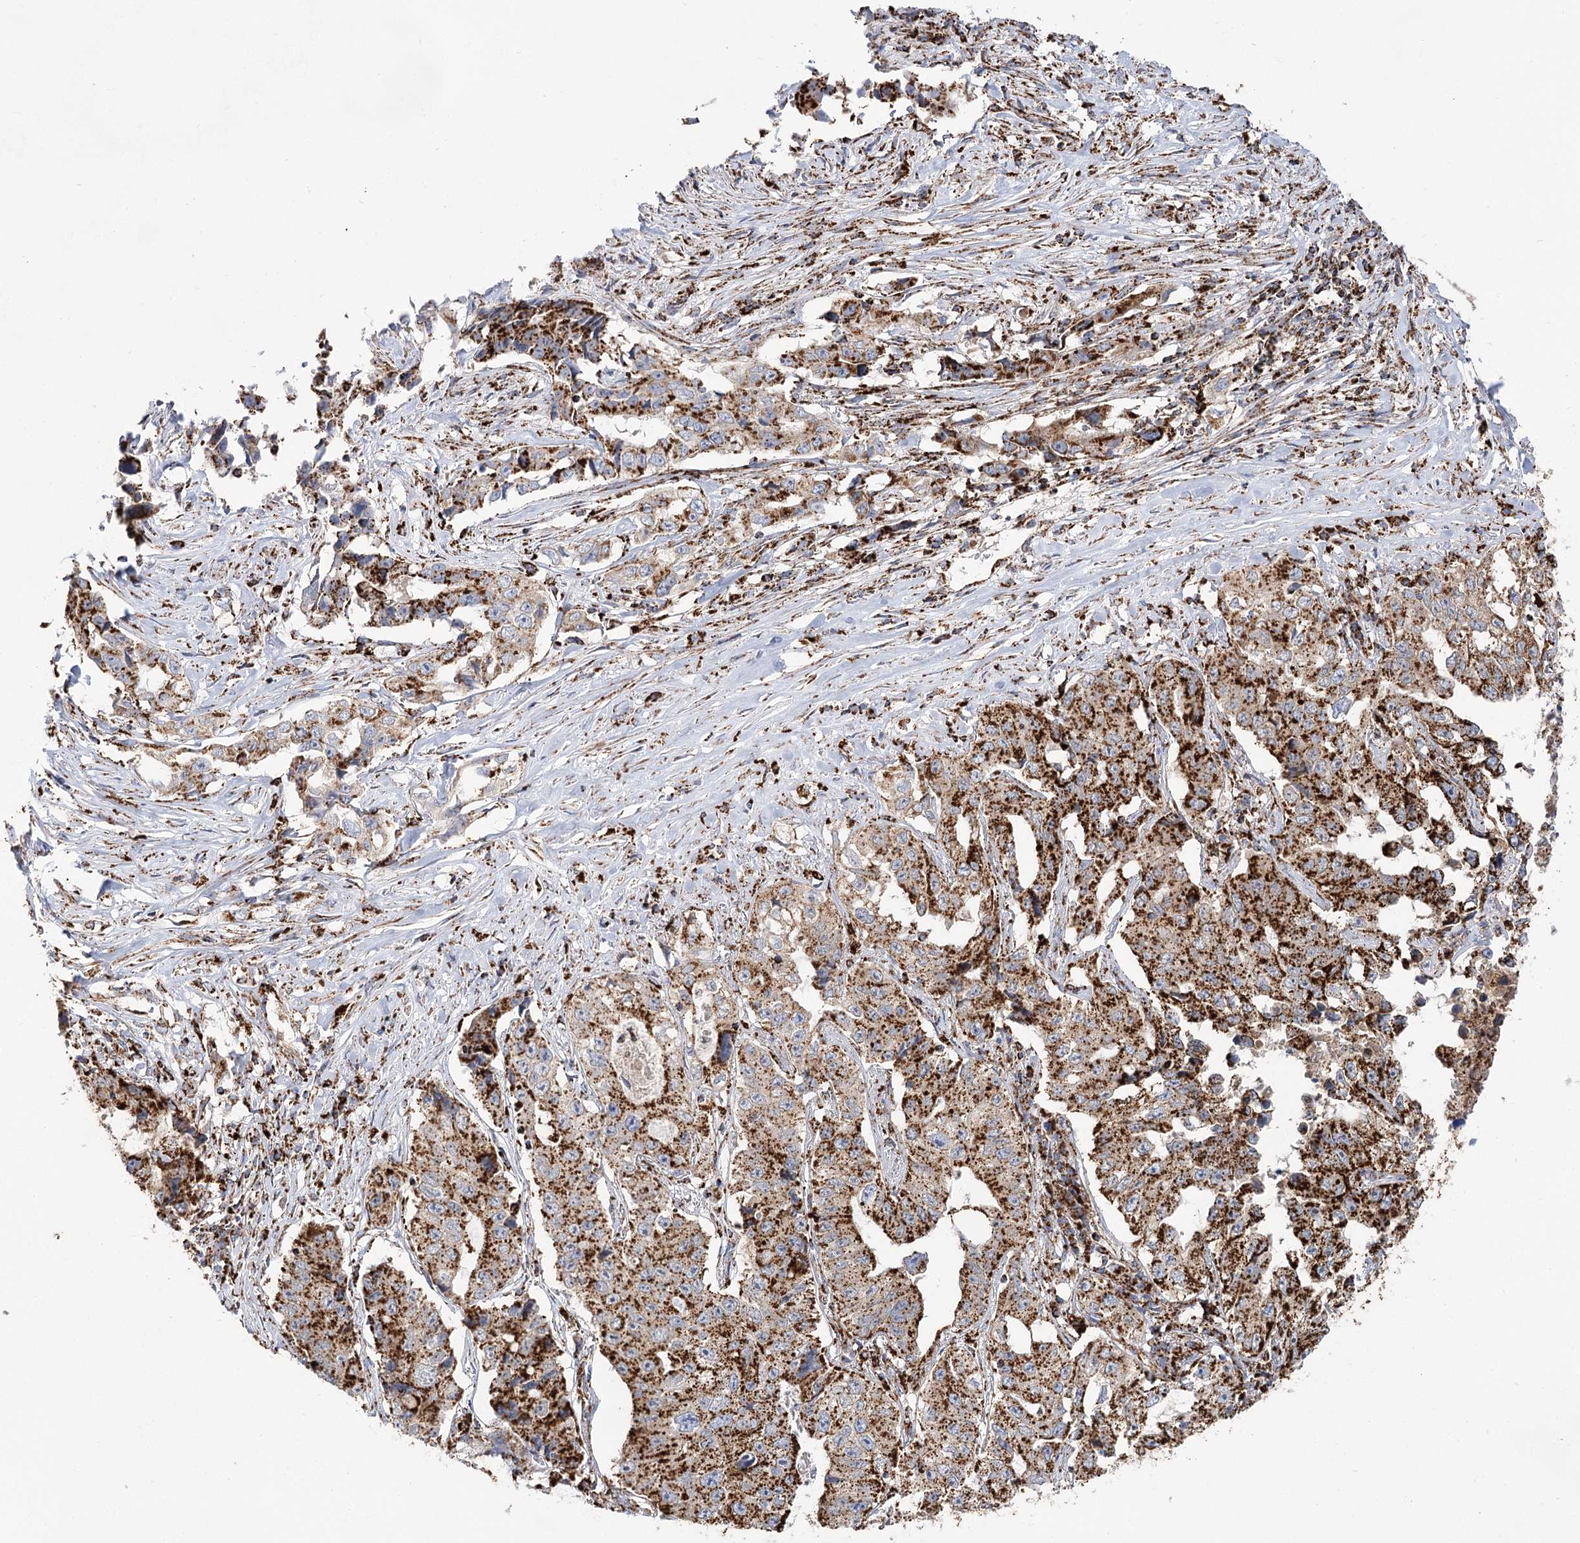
{"staining": {"intensity": "strong", "quantity": ">75%", "location": "cytoplasmic/membranous"}, "tissue": "lung cancer", "cell_type": "Tumor cells", "image_type": "cancer", "snomed": [{"axis": "morphology", "description": "Adenocarcinoma, NOS"}, {"axis": "topography", "description": "Lung"}], "caption": "This histopathology image shows IHC staining of lung adenocarcinoma, with high strong cytoplasmic/membranous positivity in about >75% of tumor cells.", "gene": "NADK2", "patient": {"sex": "female", "age": 51}}